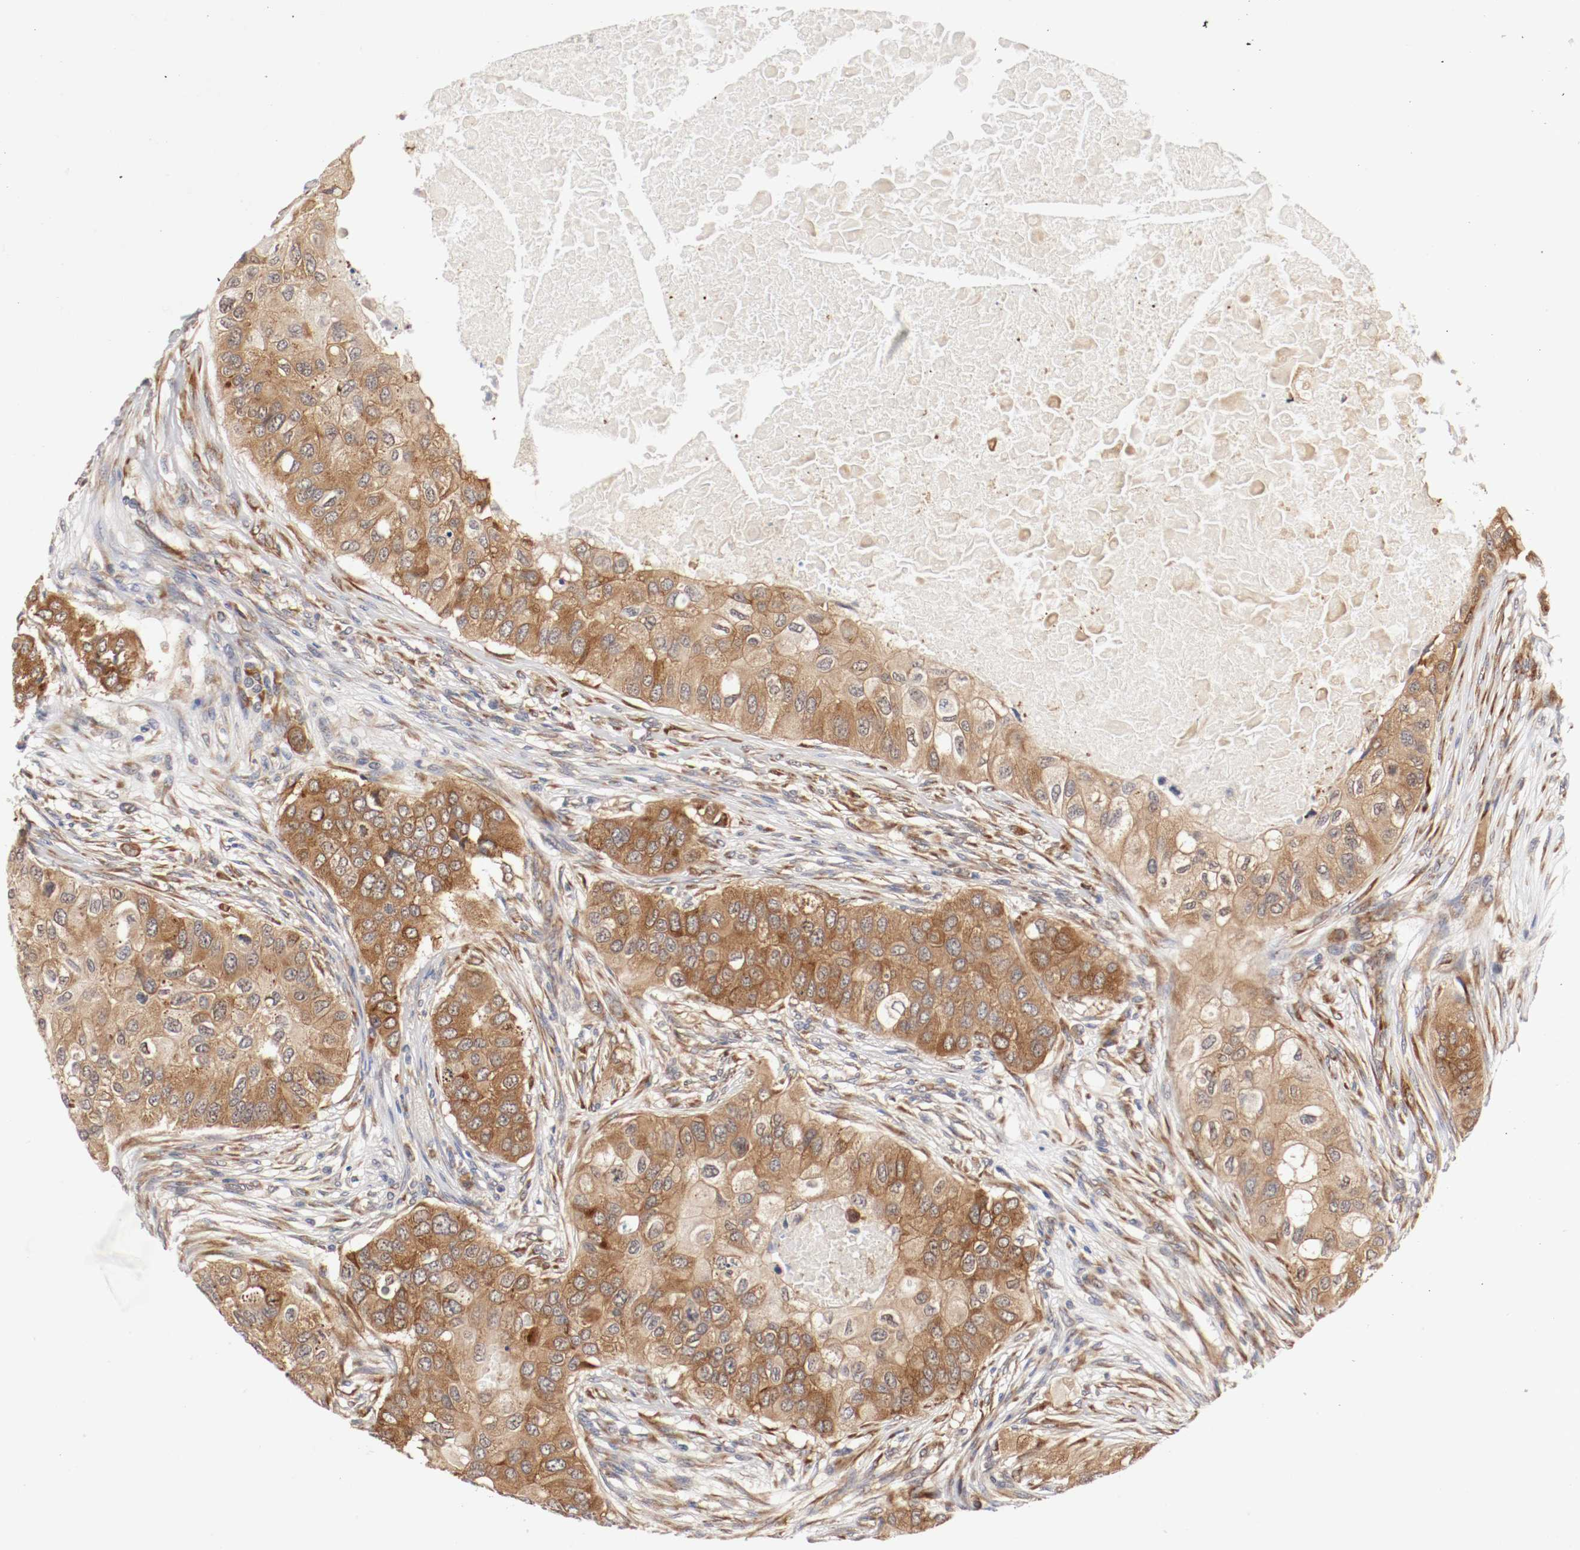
{"staining": {"intensity": "moderate", "quantity": ">75%", "location": "cytoplasmic/membranous"}, "tissue": "breast cancer", "cell_type": "Tumor cells", "image_type": "cancer", "snomed": [{"axis": "morphology", "description": "Normal tissue, NOS"}, {"axis": "morphology", "description": "Duct carcinoma"}, {"axis": "topography", "description": "Breast"}], "caption": "A histopathology image of human invasive ductal carcinoma (breast) stained for a protein displays moderate cytoplasmic/membranous brown staining in tumor cells. (DAB (3,3'-diaminobenzidine) = brown stain, brightfield microscopy at high magnification).", "gene": "FKBP3", "patient": {"sex": "female", "age": 49}}